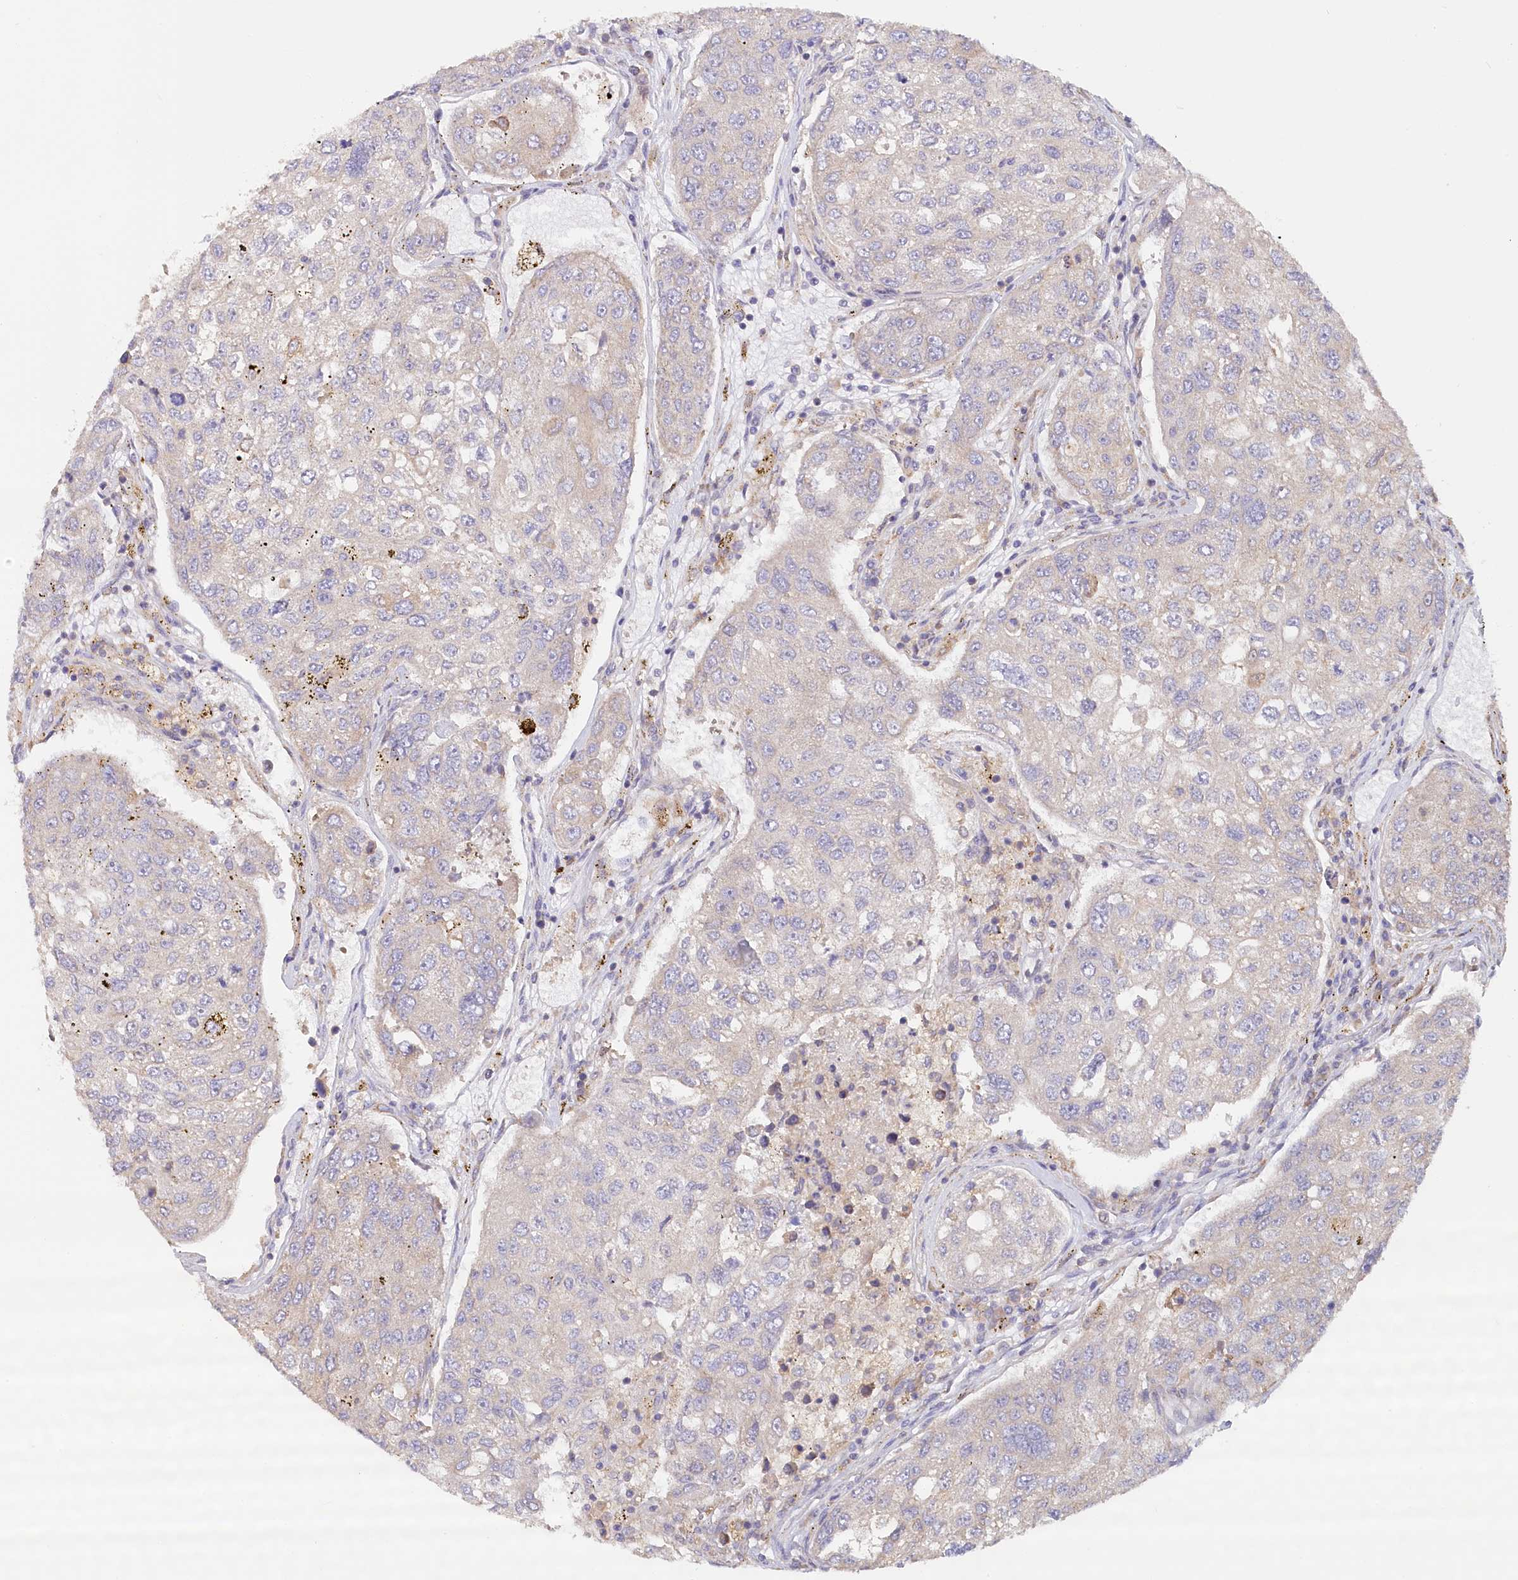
{"staining": {"intensity": "negative", "quantity": "none", "location": "none"}, "tissue": "urothelial cancer", "cell_type": "Tumor cells", "image_type": "cancer", "snomed": [{"axis": "morphology", "description": "Urothelial carcinoma, High grade"}, {"axis": "topography", "description": "Lymph node"}, {"axis": "topography", "description": "Urinary bladder"}], "caption": "Urothelial cancer stained for a protein using IHC reveals no positivity tumor cells.", "gene": "PAIP2", "patient": {"sex": "male", "age": 51}}